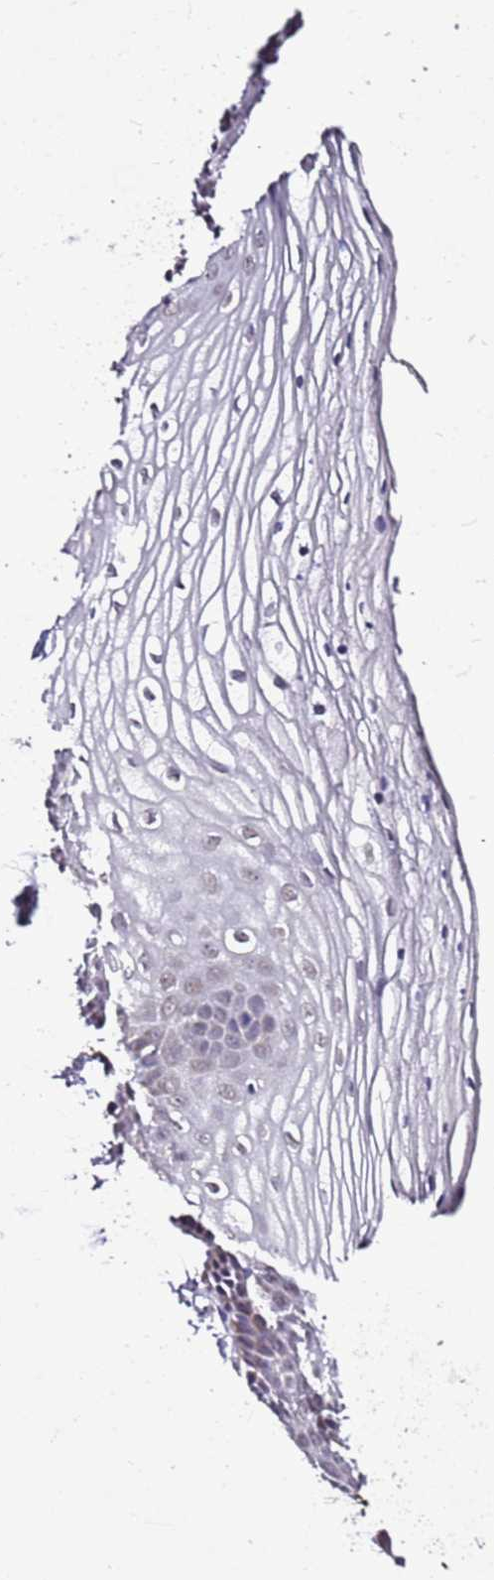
{"staining": {"intensity": "weak", "quantity": "25%-75%", "location": "cytoplasmic/membranous,nuclear"}, "tissue": "vagina", "cell_type": "Squamous epithelial cells", "image_type": "normal", "snomed": [{"axis": "morphology", "description": "Normal tissue, NOS"}, {"axis": "topography", "description": "Vagina"}], "caption": "Human vagina stained for a protein (brown) demonstrates weak cytoplasmic/membranous,nuclear positive staining in about 25%-75% of squamous epithelial cells.", "gene": "SMIM4", "patient": {"sex": "female", "age": 68}}